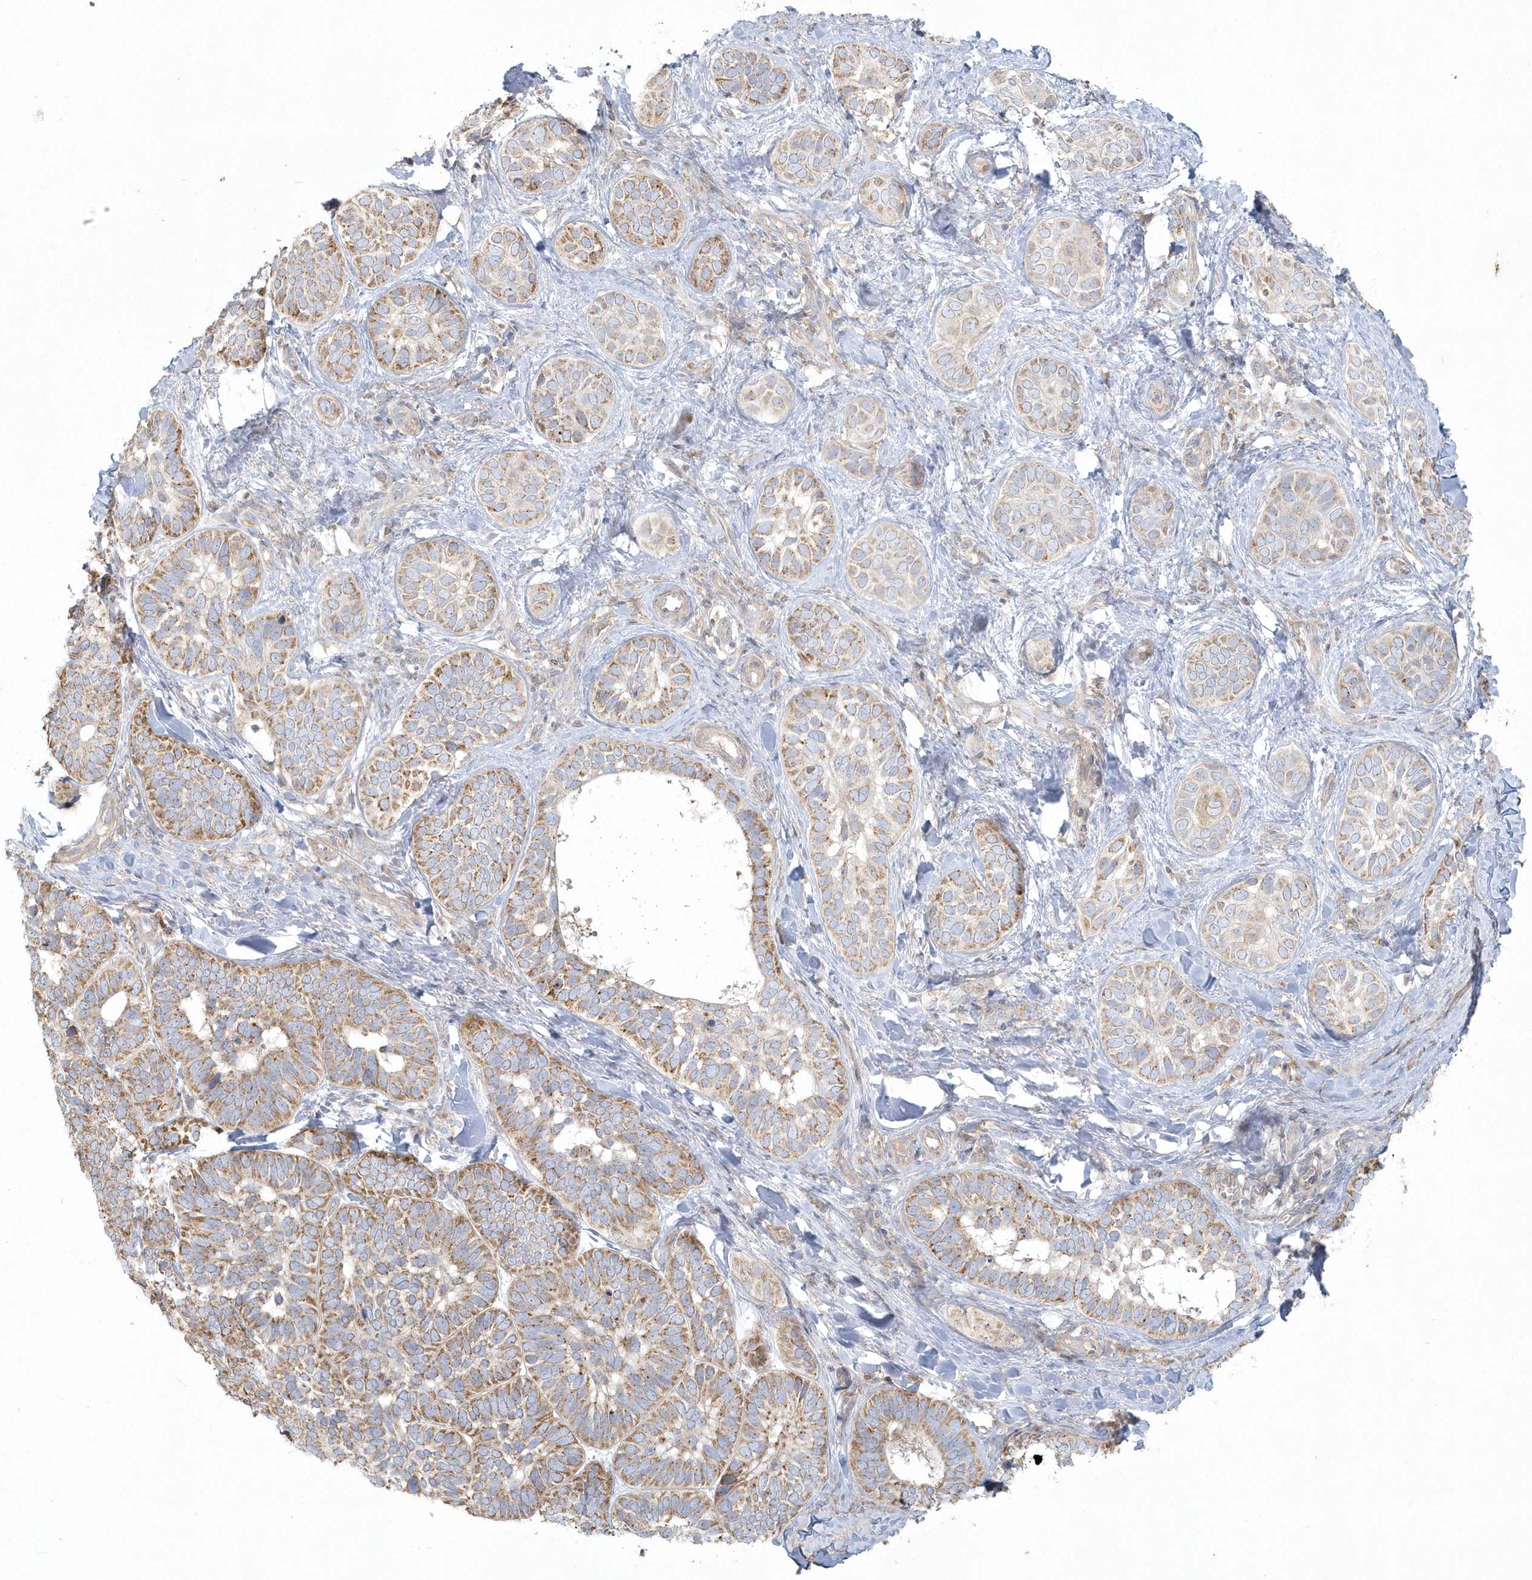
{"staining": {"intensity": "moderate", "quantity": ">75%", "location": "cytoplasmic/membranous"}, "tissue": "skin cancer", "cell_type": "Tumor cells", "image_type": "cancer", "snomed": [{"axis": "morphology", "description": "Basal cell carcinoma"}, {"axis": "topography", "description": "Skin"}], "caption": "A histopathology image of basal cell carcinoma (skin) stained for a protein demonstrates moderate cytoplasmic/membranous brown staining in tumor cells. (Stains: DAB in brown, nuclei in blue, Microscopy: brightfield microscopy at high magnification).", "gene": "BLTP3A", "patient": {"sex": "male", "age": 62}}